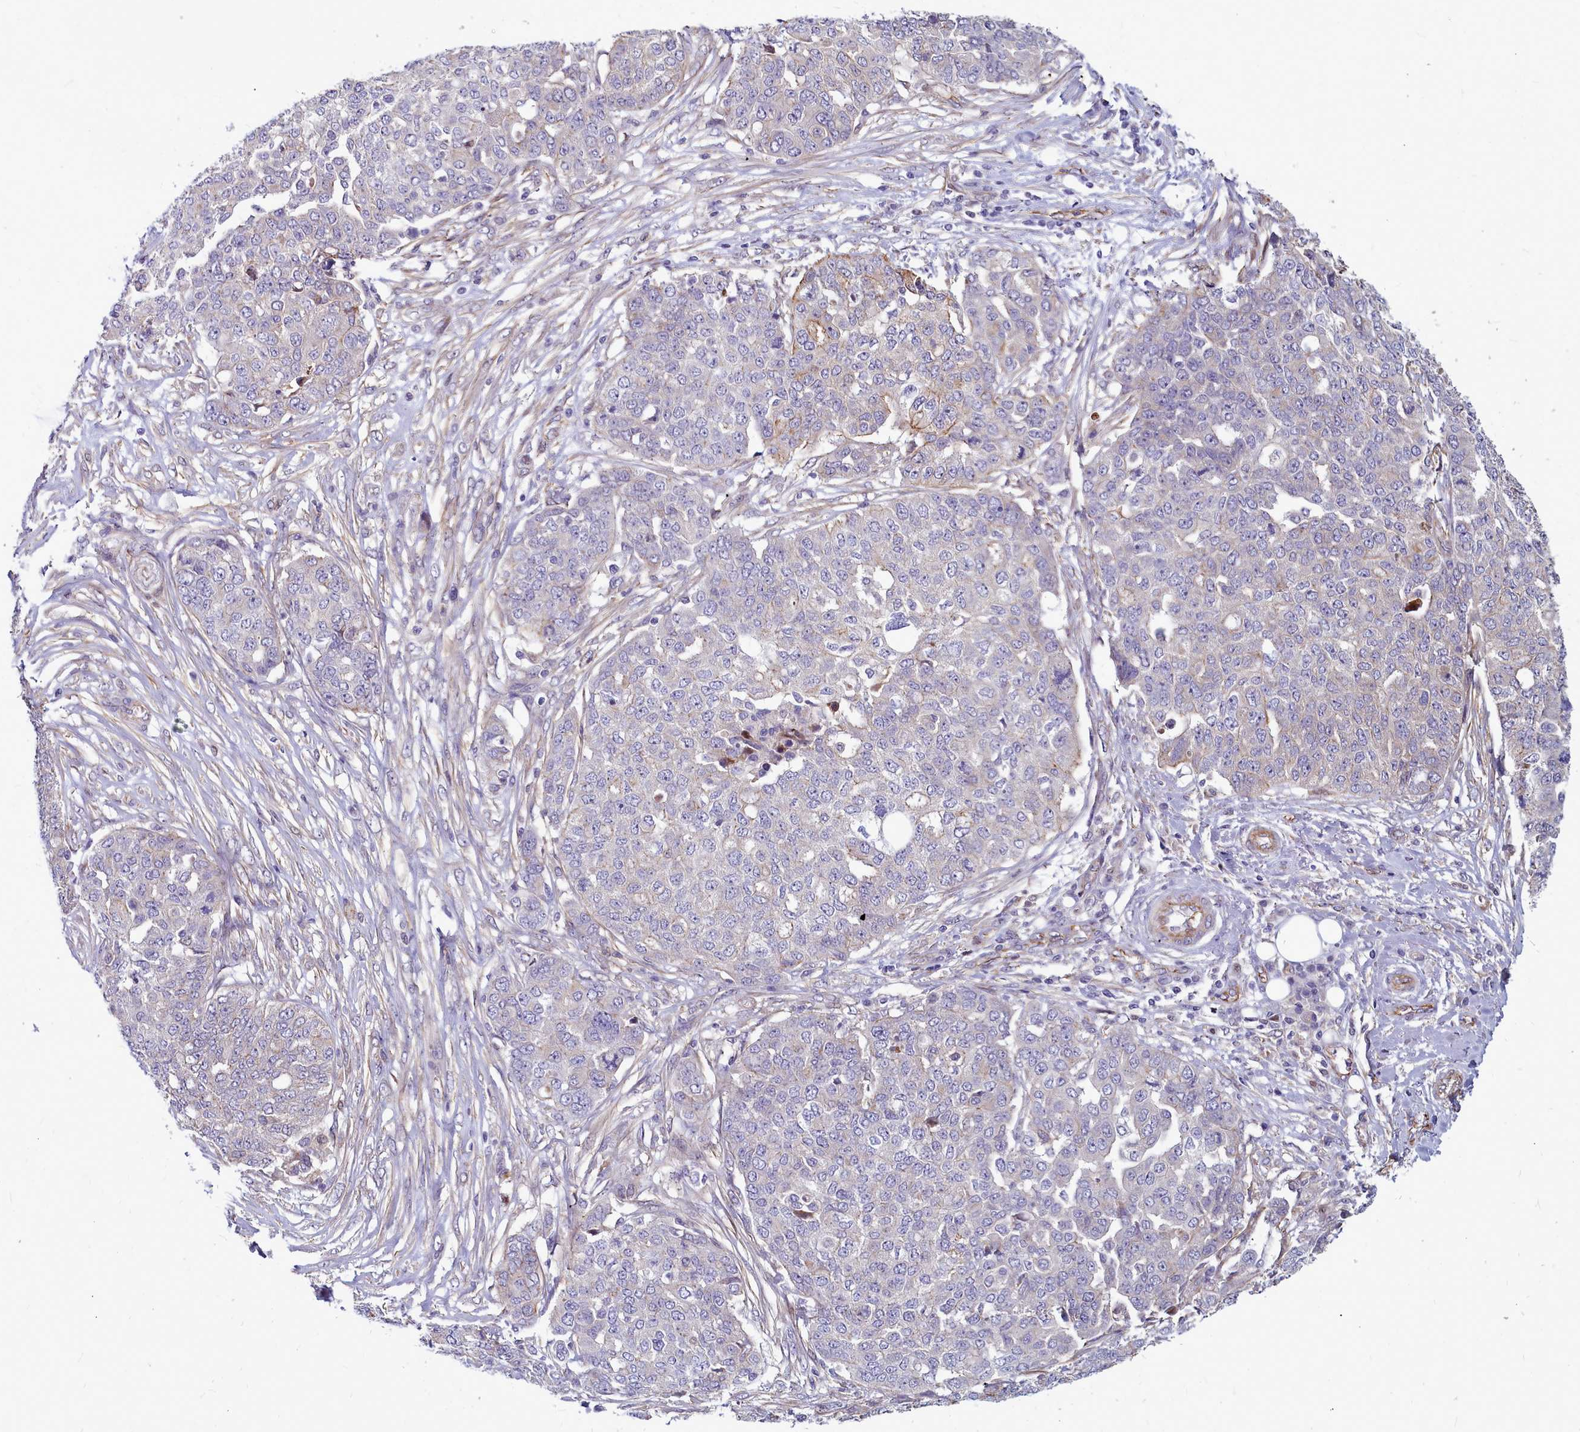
{"staining": {"intensity": "negative", "quantity": "none", "location": "none"}, "tissue": "ovarian cancer", "cell_type": "Tumor cells", "image_type": "cancer", "snomed": [{"axis": "morphology", "description": "Cystadenocarcinoma, serous, NOS"}, {"axis": "topography", "description": "Soft tissue"}, {"axis": "topography", "description": "Ovary"}], "caption": "The photomicrograph exhibits no significant expression in tumor cells of ovarian cancer.", "gene": "TTC5", "patient": {"sex": "female", "age": 57}}